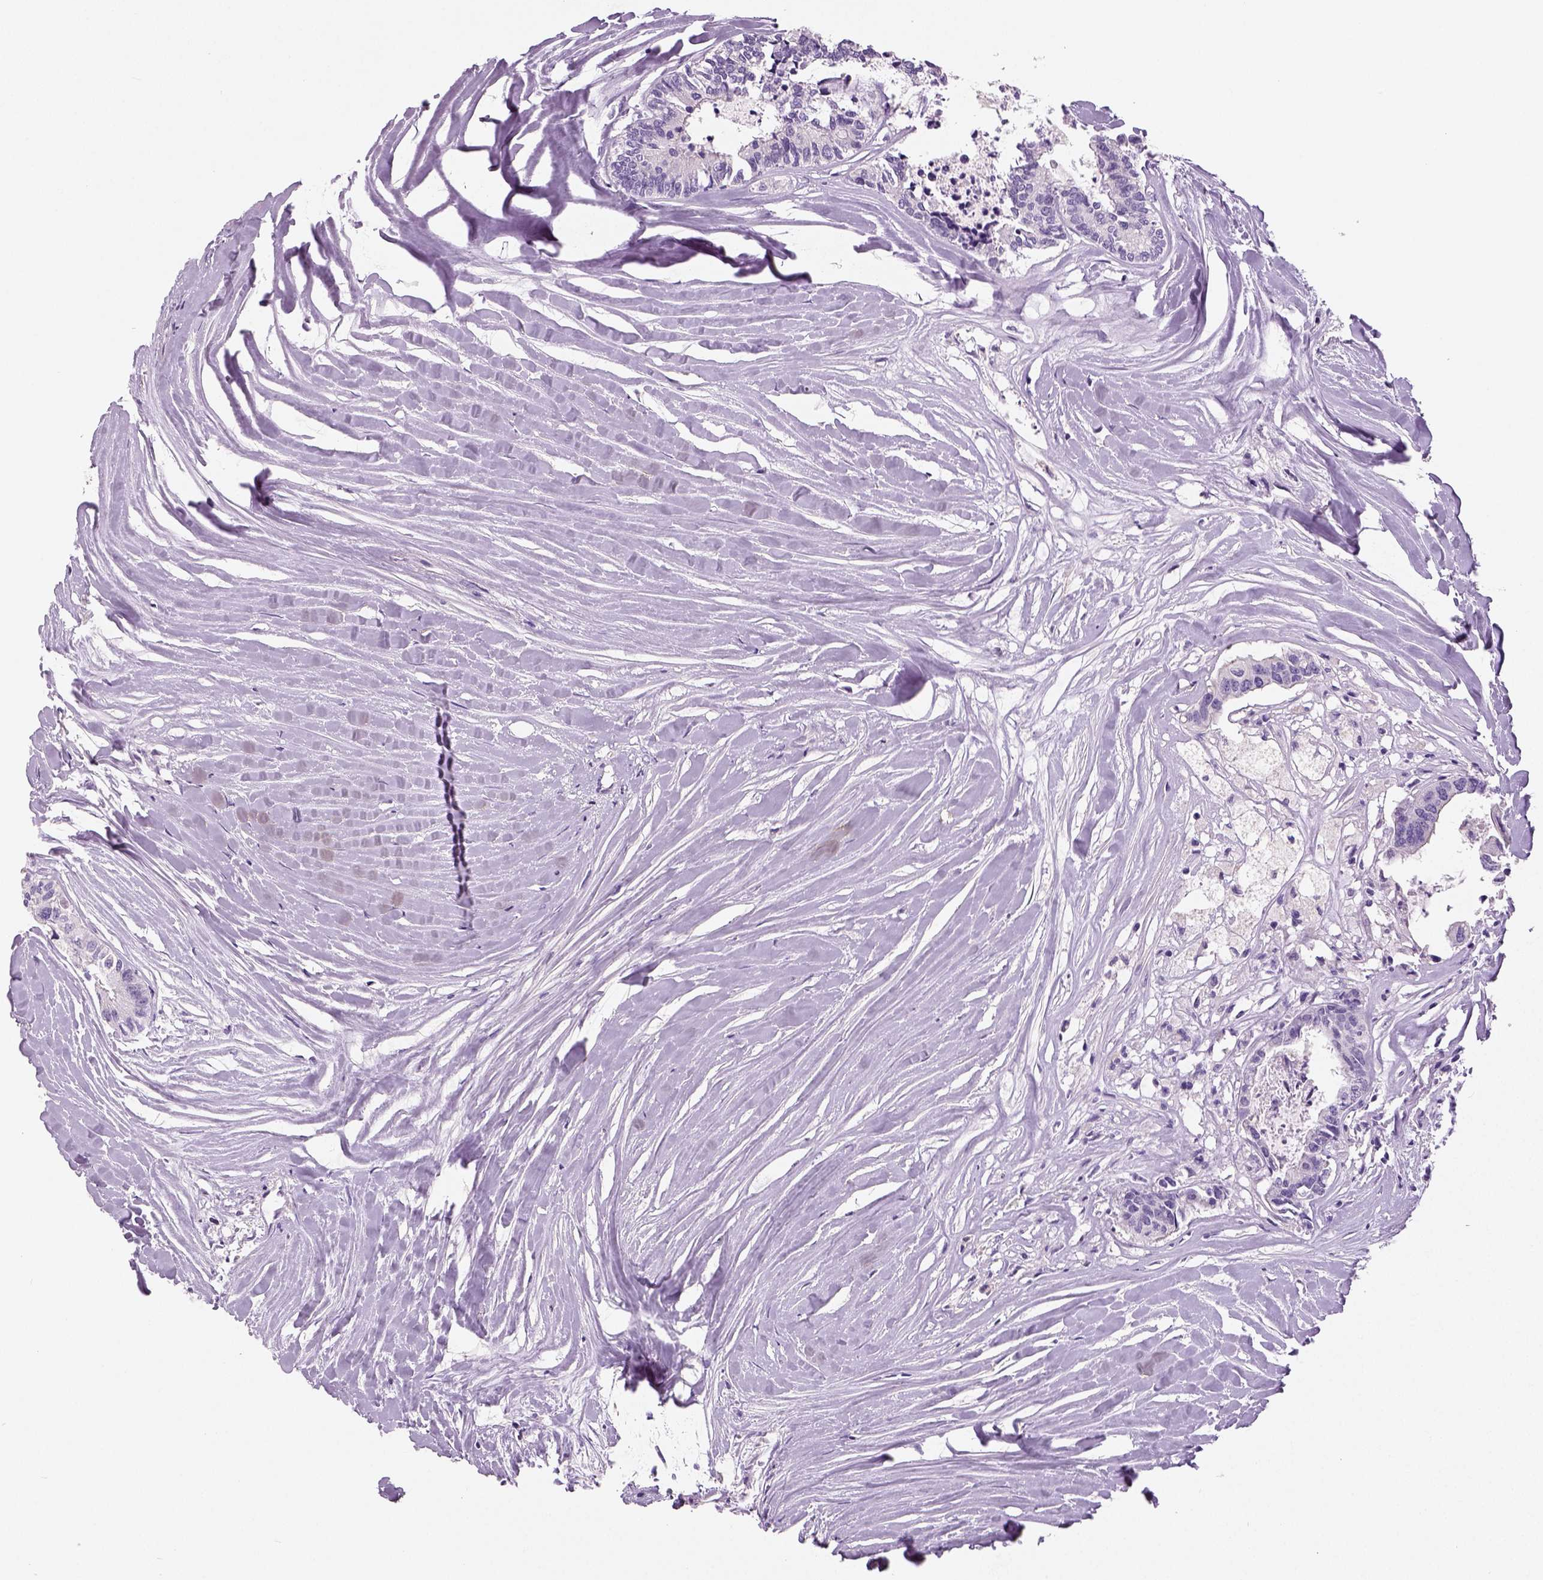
{"staining": {"intensity": "negative", "quantity": "none", "location": "none"}, "tissue": "colorectal cancer", "cell_type": "Tumor cells", "image_type": "cancer", "snomed": [{"axis": "morphology", "description": "Adenocarcinoma, NOS"}, {"axis": "topography", "description": "Colon"}, {"axis": "topography", "description": "Rectum"}], "caption": "Tumor cells are negative for protein expression in human colorectal cancer (adenocarcinoma). Nuclei are stained in blue.", "gene": "NECAB2", "patient": {"sex": "male", "age": 57}}